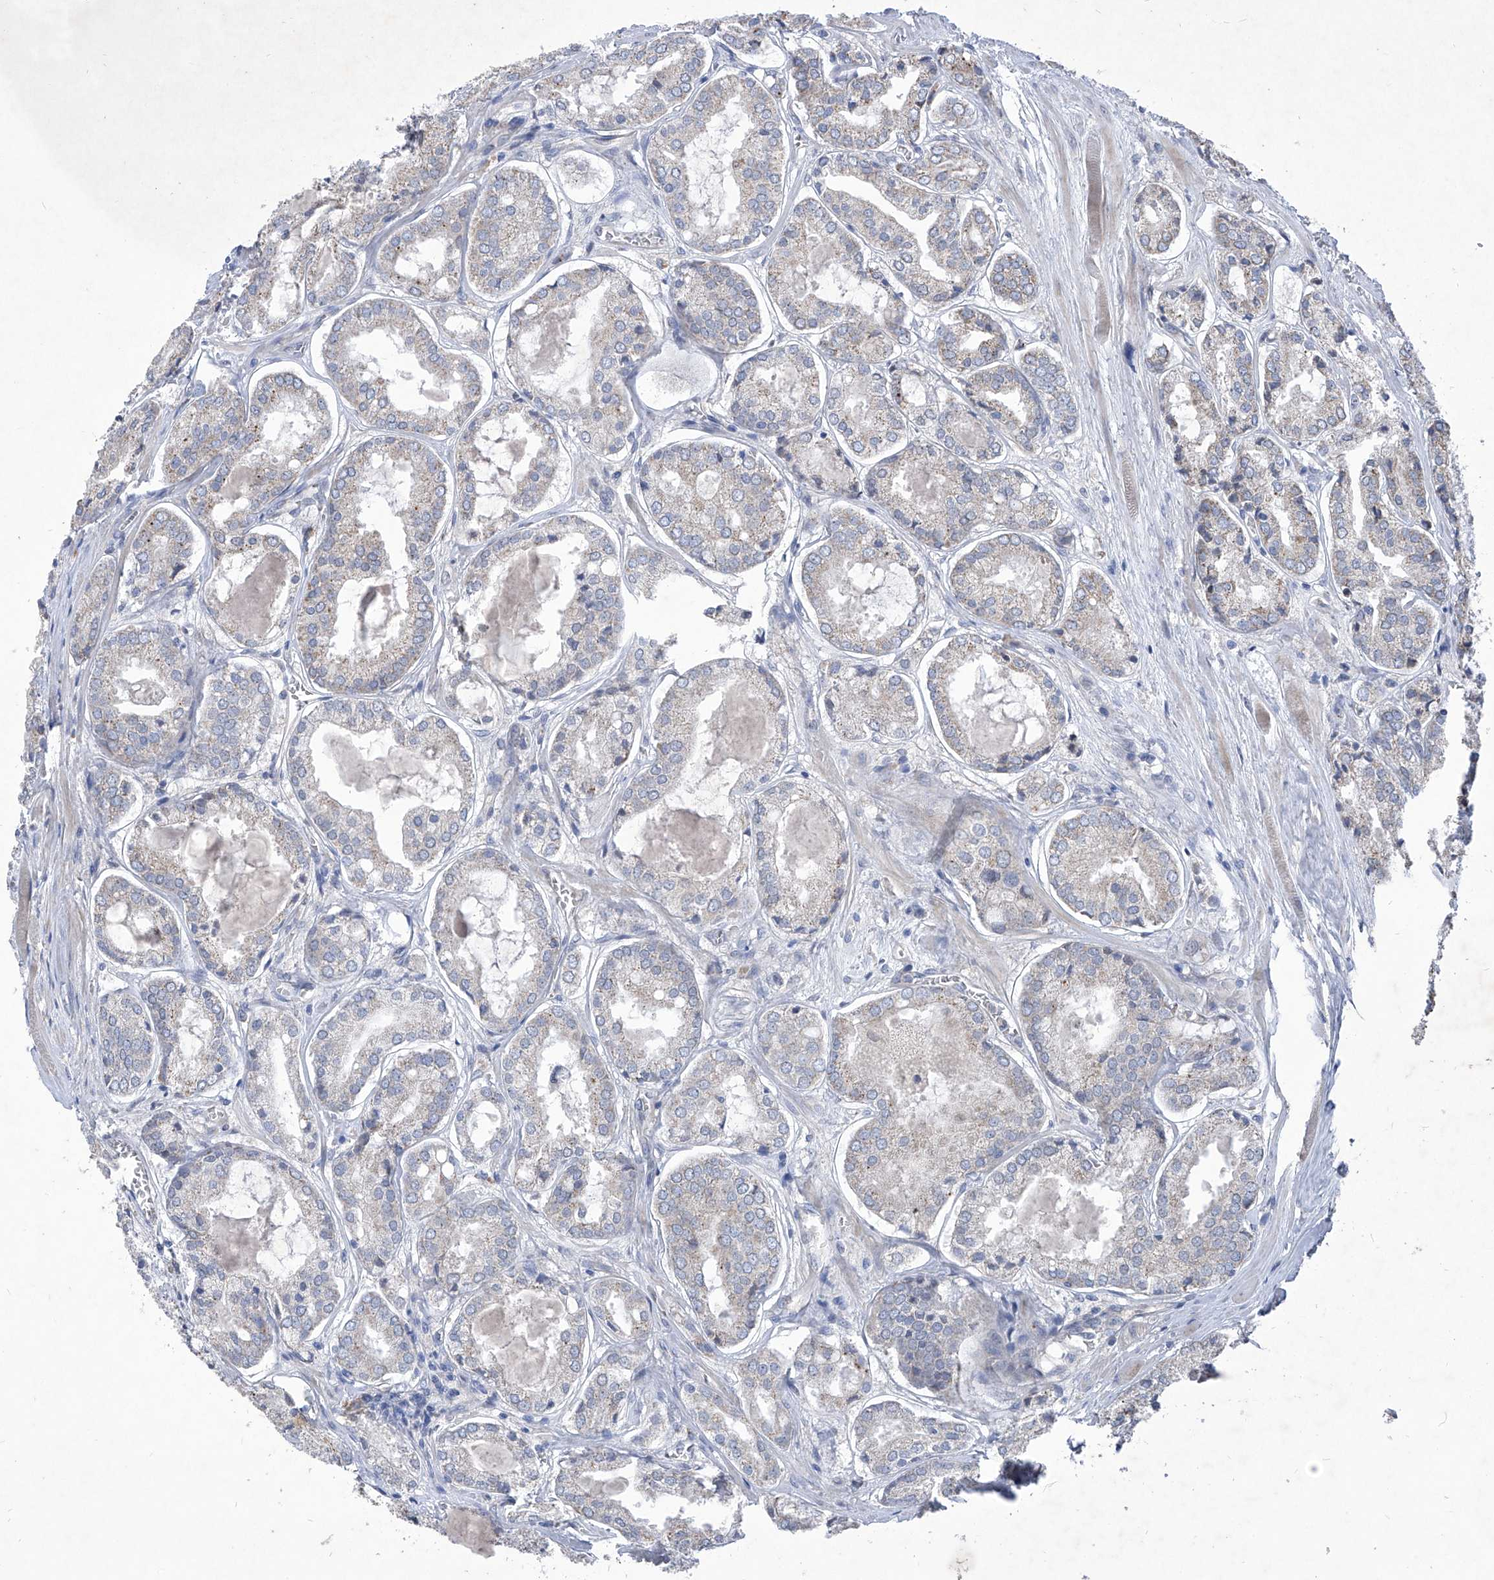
{"staining": {"intensity": "negative", "quantity": "none", "location": "none"}, "tissue": "prostate cancer", "cell_type": "Tumor cells", "image_type": "cancer", "snomed": [{"axis": "morphology", "description": "Adenocarcinoma, Low grade"}, {"axis": "topography", "description": "Prostate"}], "caption": "Immunohistochemistry (IHC) micrograph of neoplastic tissue: human prostate low-grade adenocarcinoma stained with DAB demonstrates no significant protein expression in tumor cells.", "gene": "COQ3", "patient": {"sex": "male", "age": 67}}